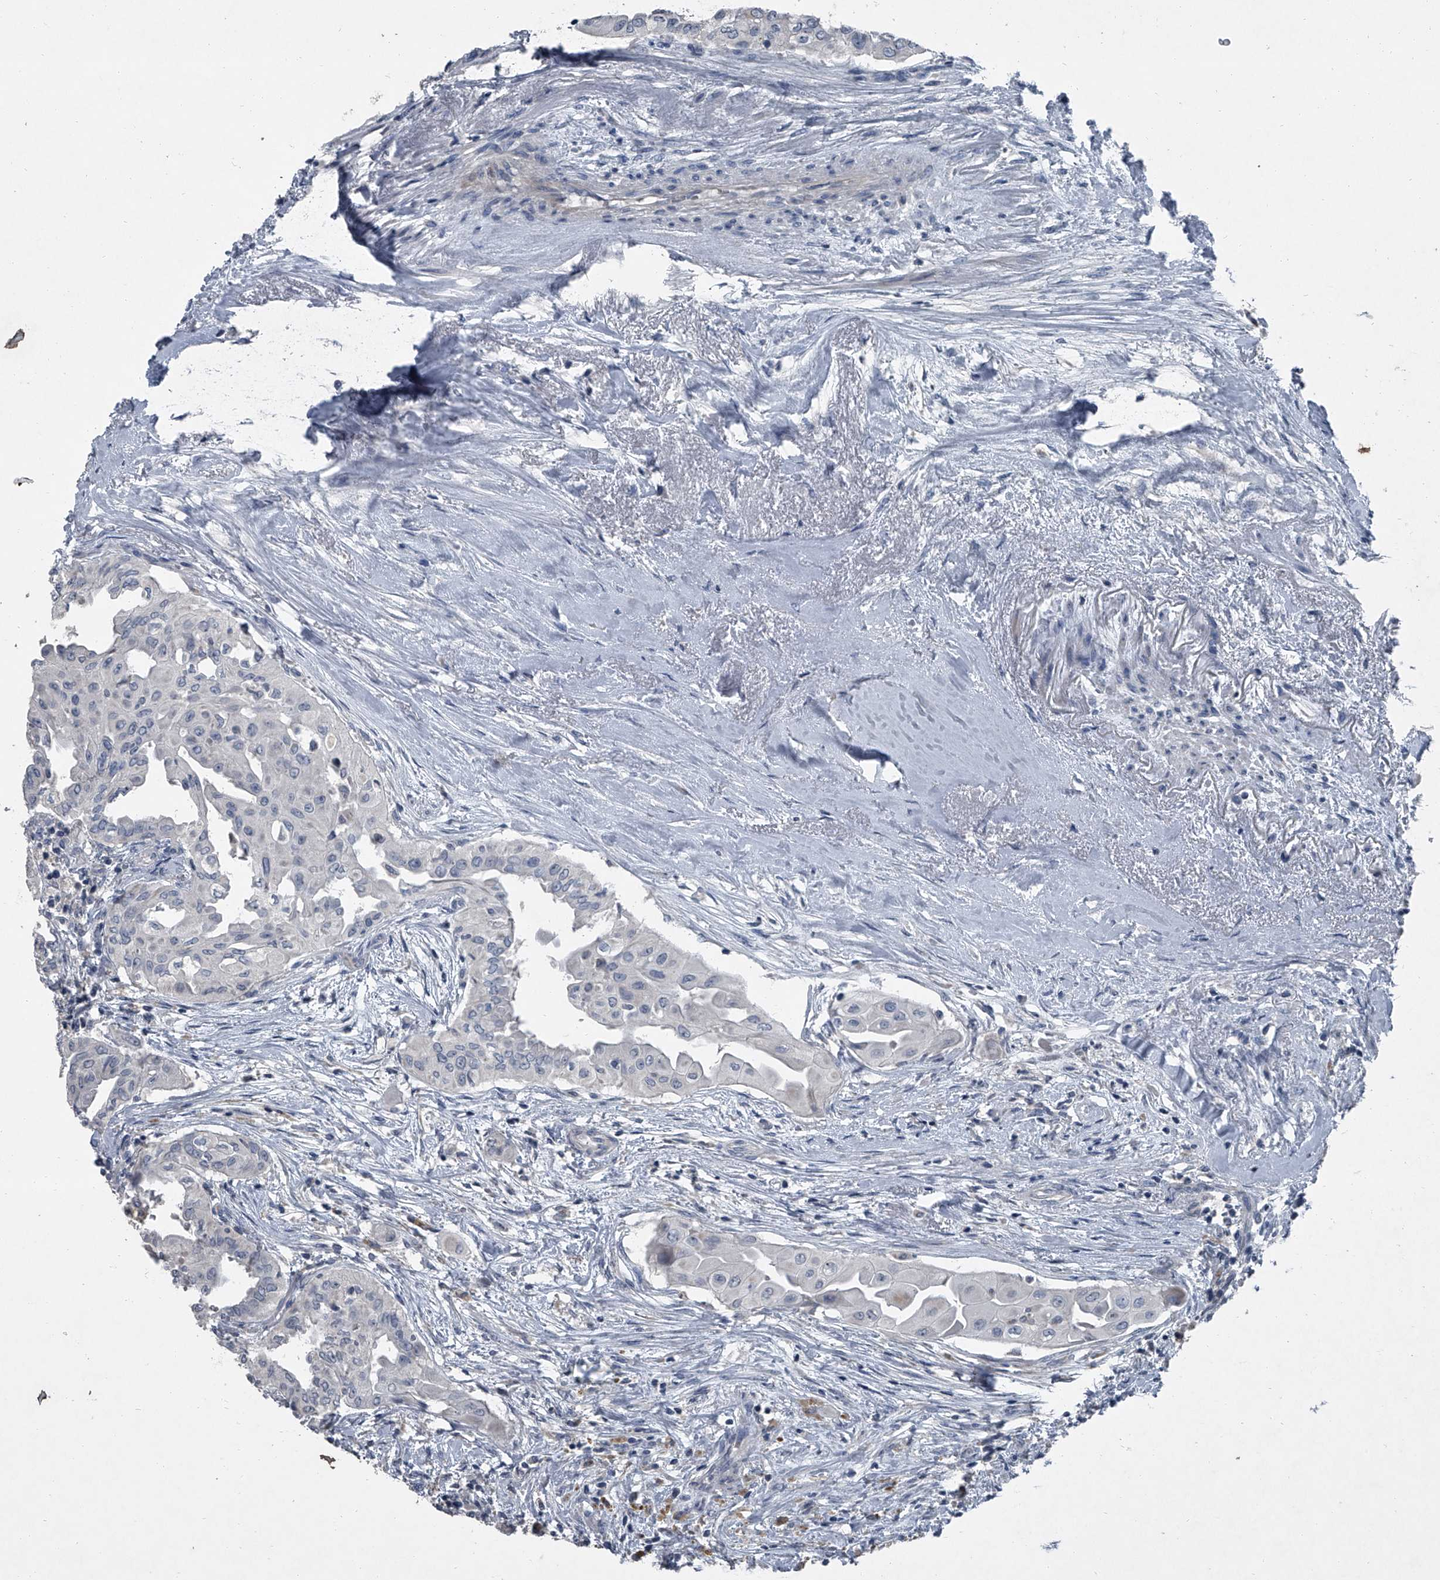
{"staining": {"intensity": "negative", "quantity": "none", "location": "none"}, "tissue": "thyroid cancer", "cell_type": "Tumor cells", "image_type": "cancer", "snomed": [{"axis": "morphology", "description": "Papillary adenocarcinoma, NOS"}, {"axis": "topography", "description": "Thyroid gland"}], "caption": "Micrograph shows no protein staining in tumor cells of thyroid papillary adenocarcinoma tissue. (Stains: DAB IHC with hematoxylin counter stain, Microscopy: brightfield microscopy at high magnification).", "gene": "HEPHL1", "patient": {"sex": "female", "age": 59}}